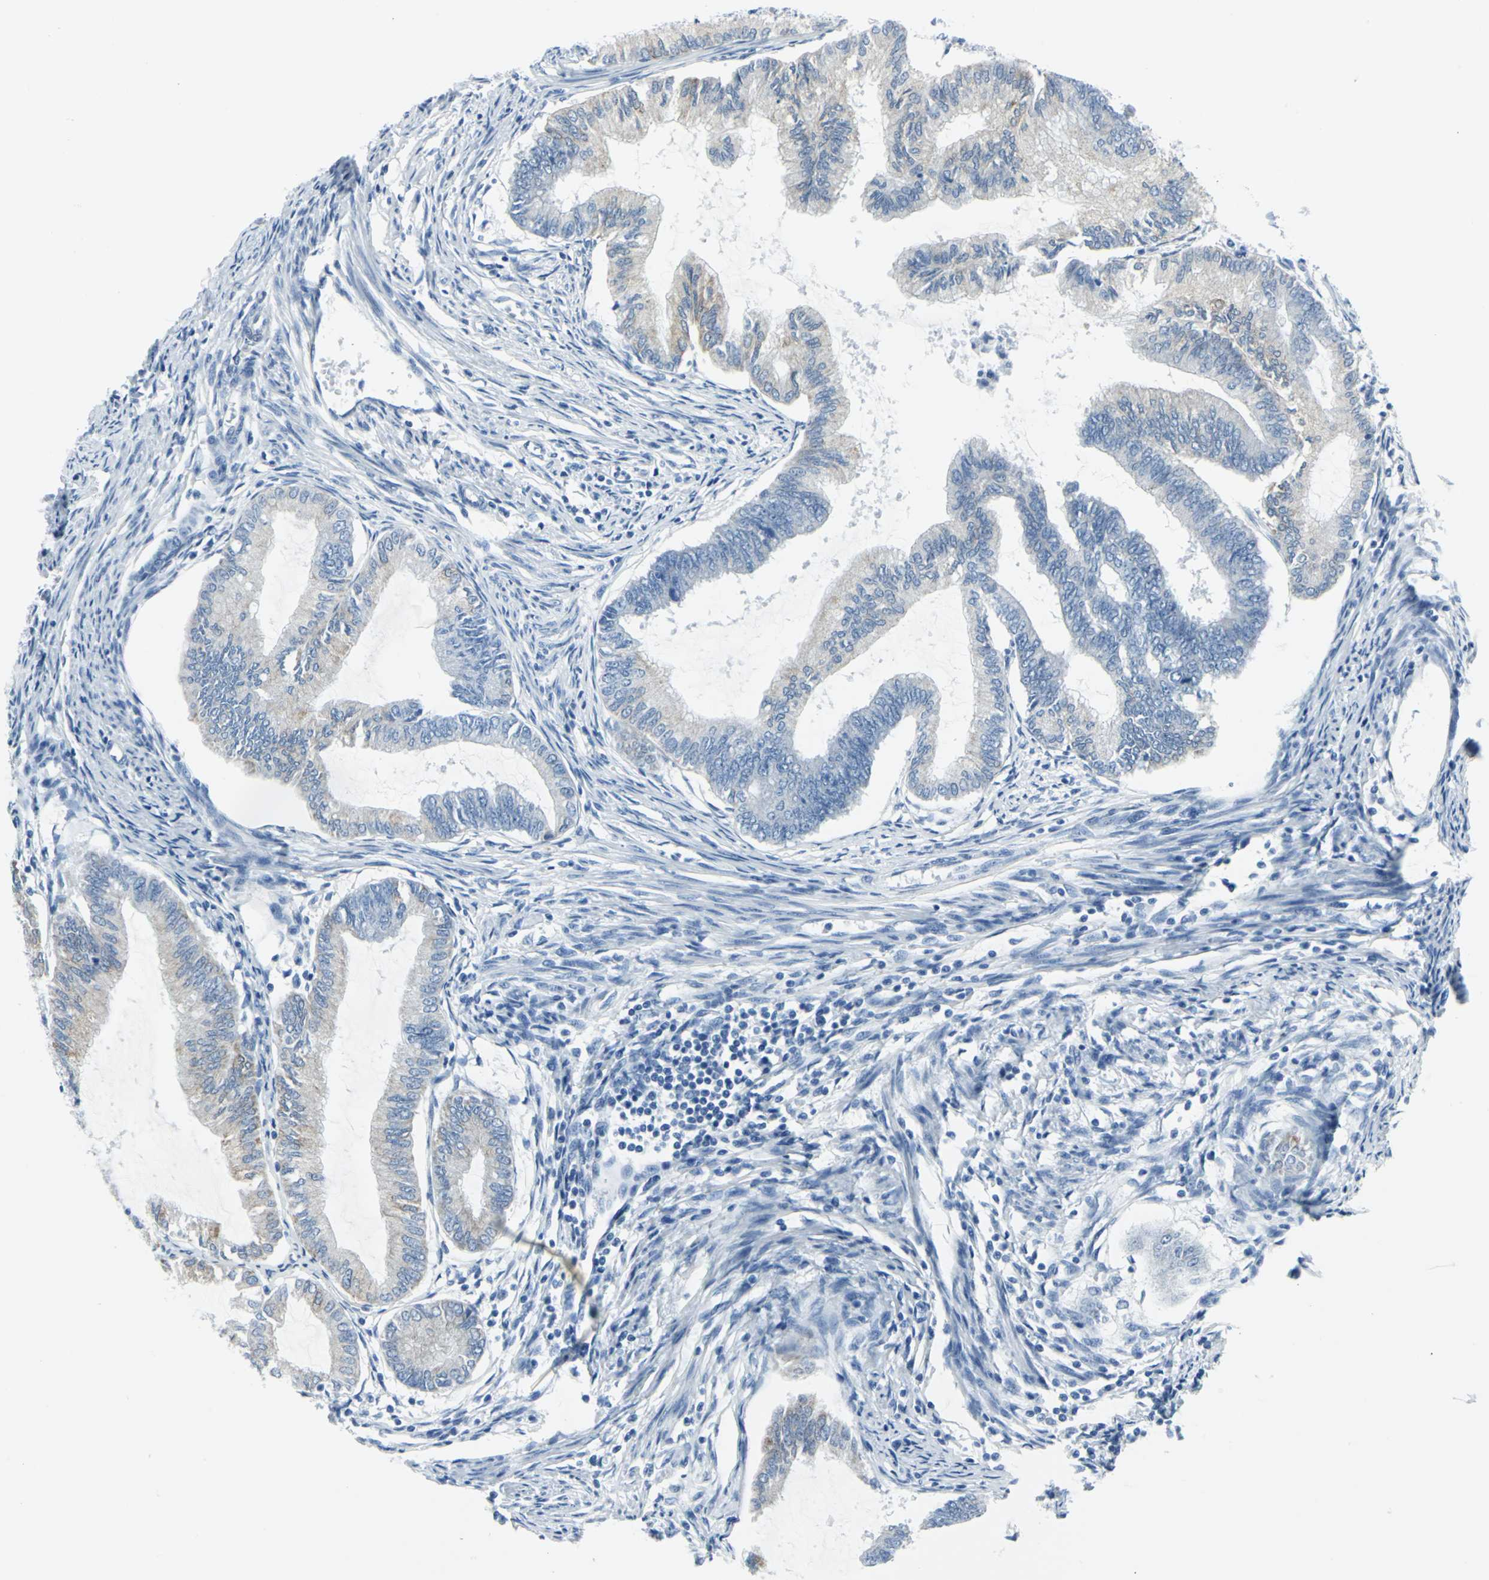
{"staining": {"intensity": "moderate", "quantity": "<25%", "location": "cytoplasmic/membranous"}, "tissue": "endometrial cancer", "cell_type": "Tumor cells", "image_type": "cancer", "snomed": [{"axis": "morphology", "description": "Adenocarcinoma, NOS"}, {"axis": "topography", "description": "Endometrium"}], "caption": "Protein expression analysis of human endometrial cancer reveals moderate cytoplasmic/membranous expression in about <25% of tumor cells.", "gene": "CYB5A", "patient": {"sex": "female", "age": 86}}